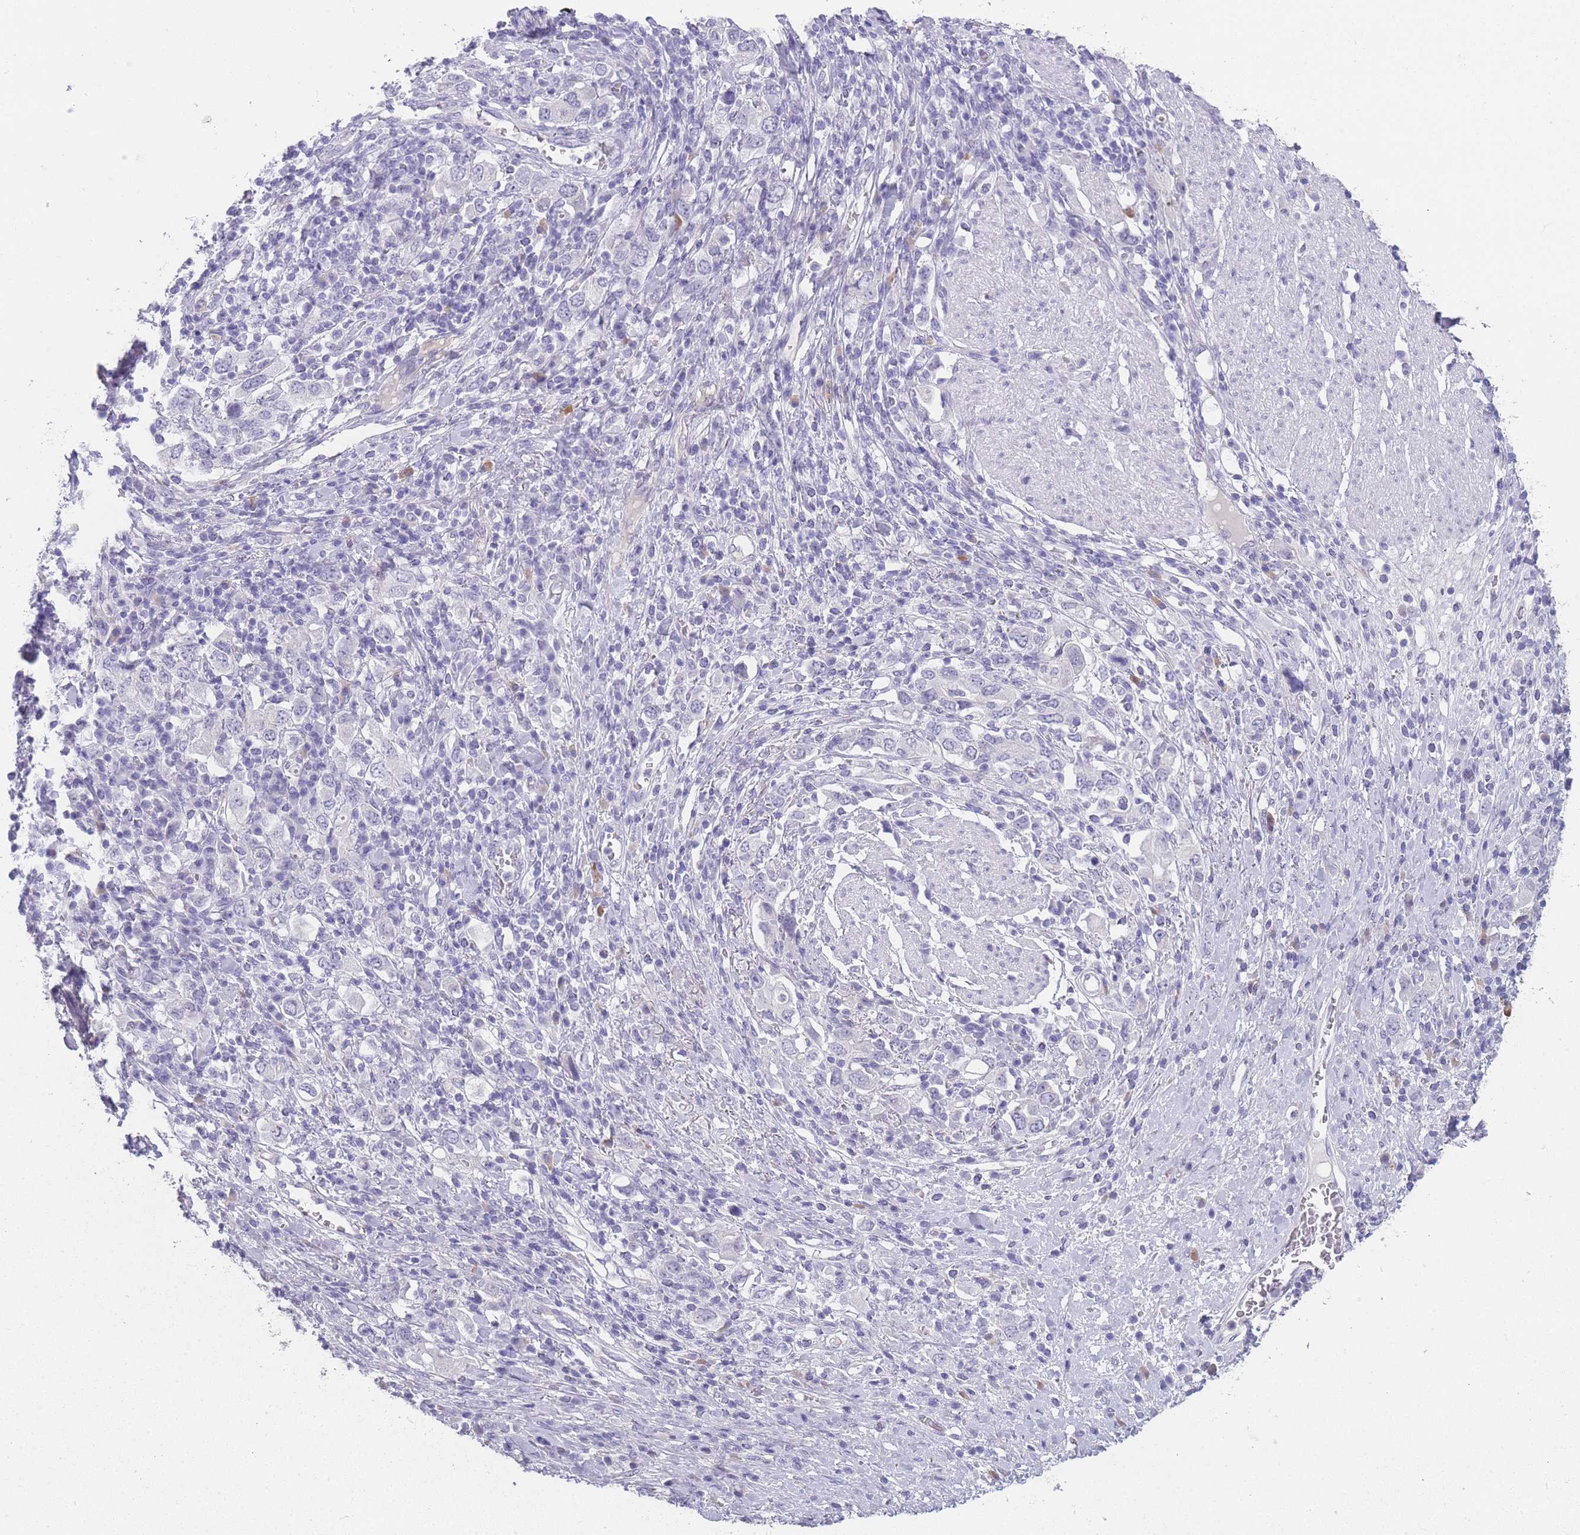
{"staining": {"intensity": "negative", "quantity": "none", "location": "none"}, "tissue": "stomach cancer", "cell_type": "Tumor cells", "image_type": "cancer", "snomed": [{"axis": "morphology", "description": "Adenocarcinoma, NOS"}, {"axis": "topography", "description": "Stomach, upper"}, {"axis": "topography", "description": "Stomach"}], "caption": "Immunohistochemical staining of stomach cancer (adenocarcinoma) exhibits no significant positivity in tumor cells.", "gene": "DCANP1", "patient": {"sex": "male", "age": 62}}